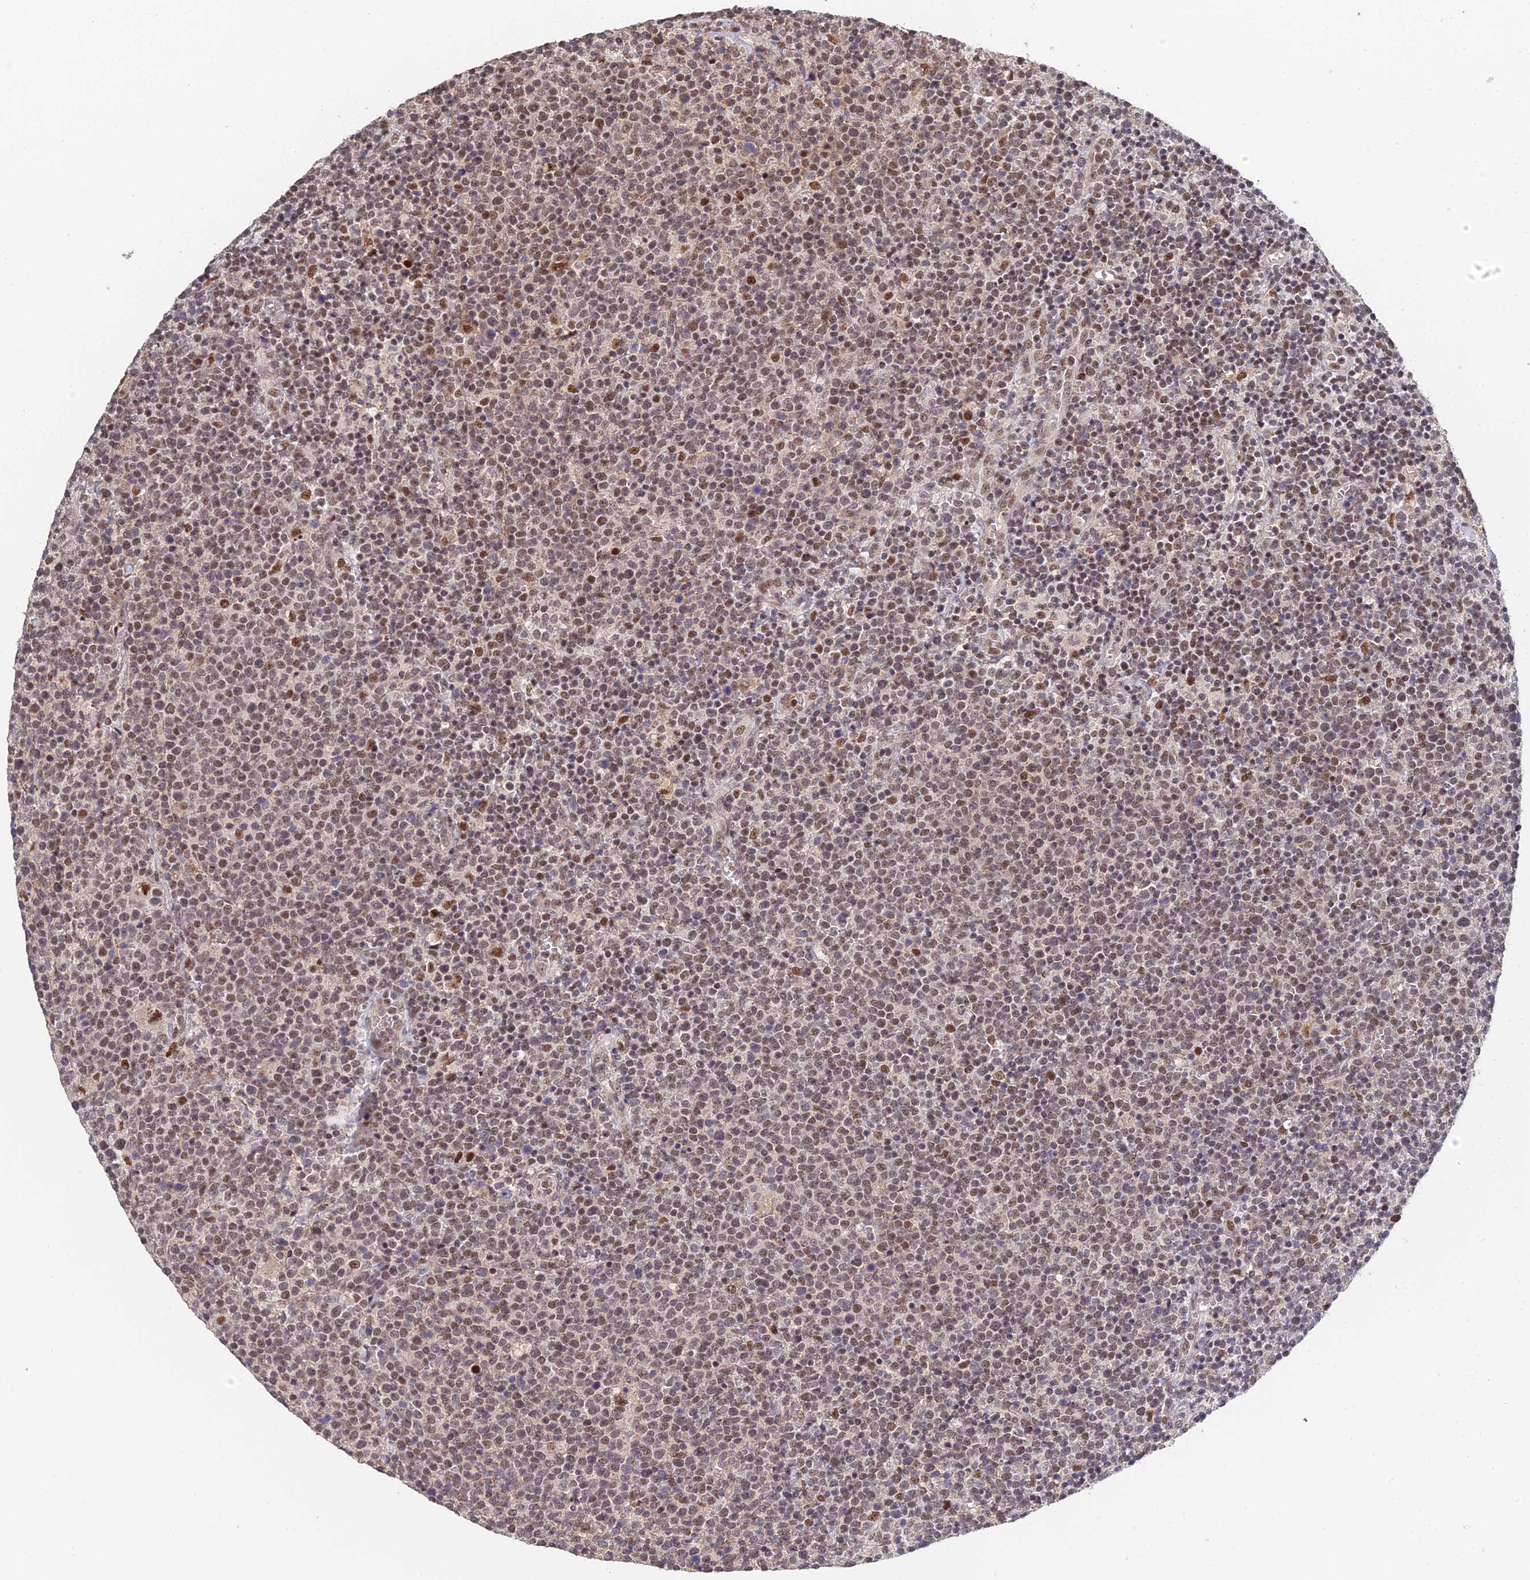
{"staining": {"intensity": "moderate", "quantity": "25%-75%", "location": "nuclear"}, "tissue": "lymphoma", "cell_type": "Tumor cells", "image_type": "cancer", "snomed": [{"axis": "morphology", "description": "Malignant lymphoma, non-Hodgkin's type, High grade"}, {"axis": "topography", "description": "Lymph node"}], "caption": "Immunohistochemistry (IHC) (DAB (3,3'-diaminobenzidine)) staining of lymphoma shows moderate nuclear protein staining in about 25%-75% of tumor cells. (Stains: DAB (3,3'-diaminobenzidine) in brown, nuclei in blue, Microscopy: brightfield microscopy at high magnification).", "gene": "ERCC5", "patient": {"sex": "male", "age": 61}}